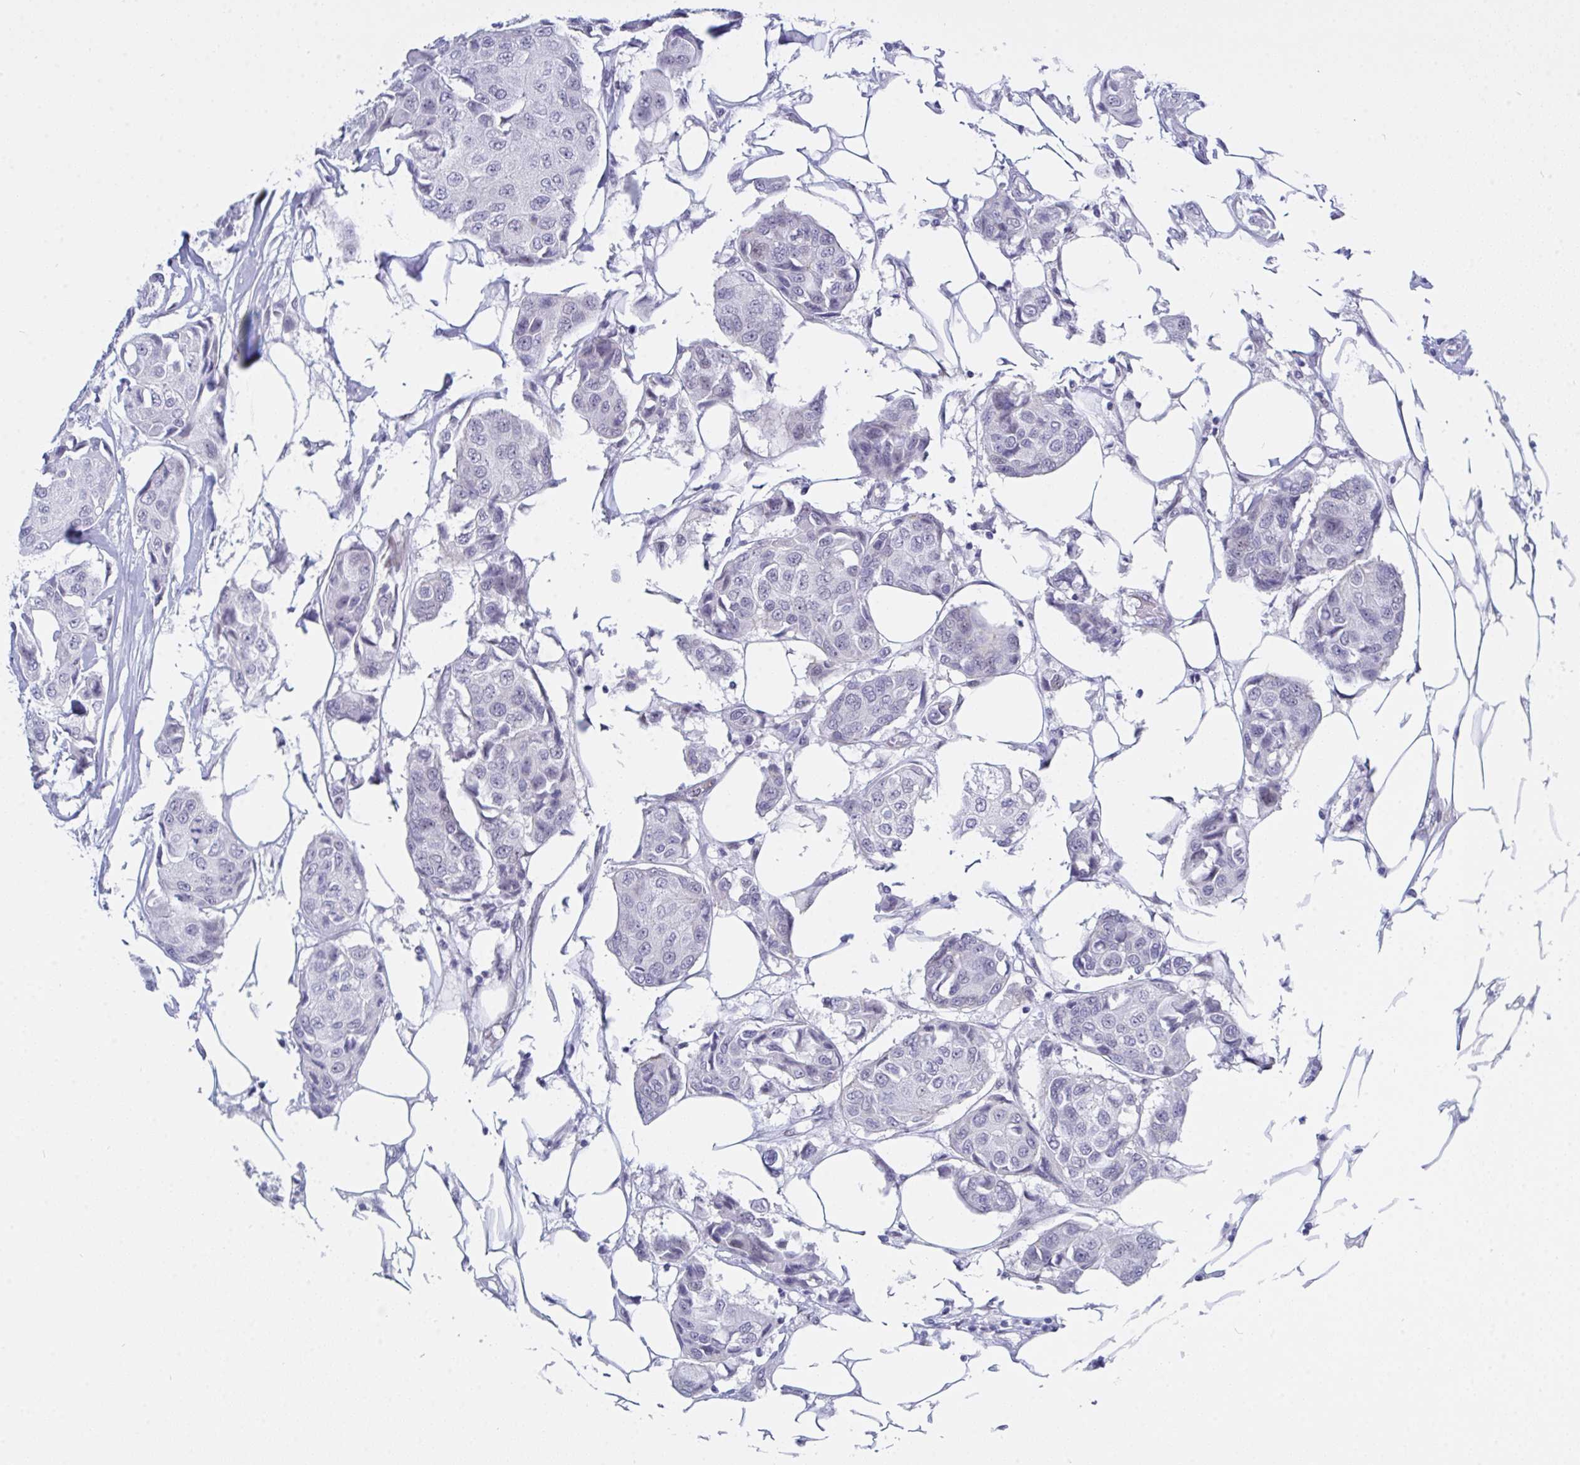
{"staining": {"intensity": "negative", "quantity": "none", "location": "none"}, "tissue": "breast cancer", "cell_type": "Tumor cells", "image_type": "cancer", "snomed": [{"axis": "morphology", "description": "Duct carcinoma"}, {"axis": "topography", "description": "Breast"}, {"axis": "topography", "description": "Lymph node"}], "caption": "Intraductal carcinoma (breast) was stained to show a protein in brown. There is no significant positivity in tumor cells. The staining was performed using DAB (3,3'-diaminobenzidine) to visualize the protein expression in brown, while the nuclei were stained in blue with hematoxylin (Magnification: 20x).", "gene": "FBXL22", "patient": {"sex": "female", "age": 80}}